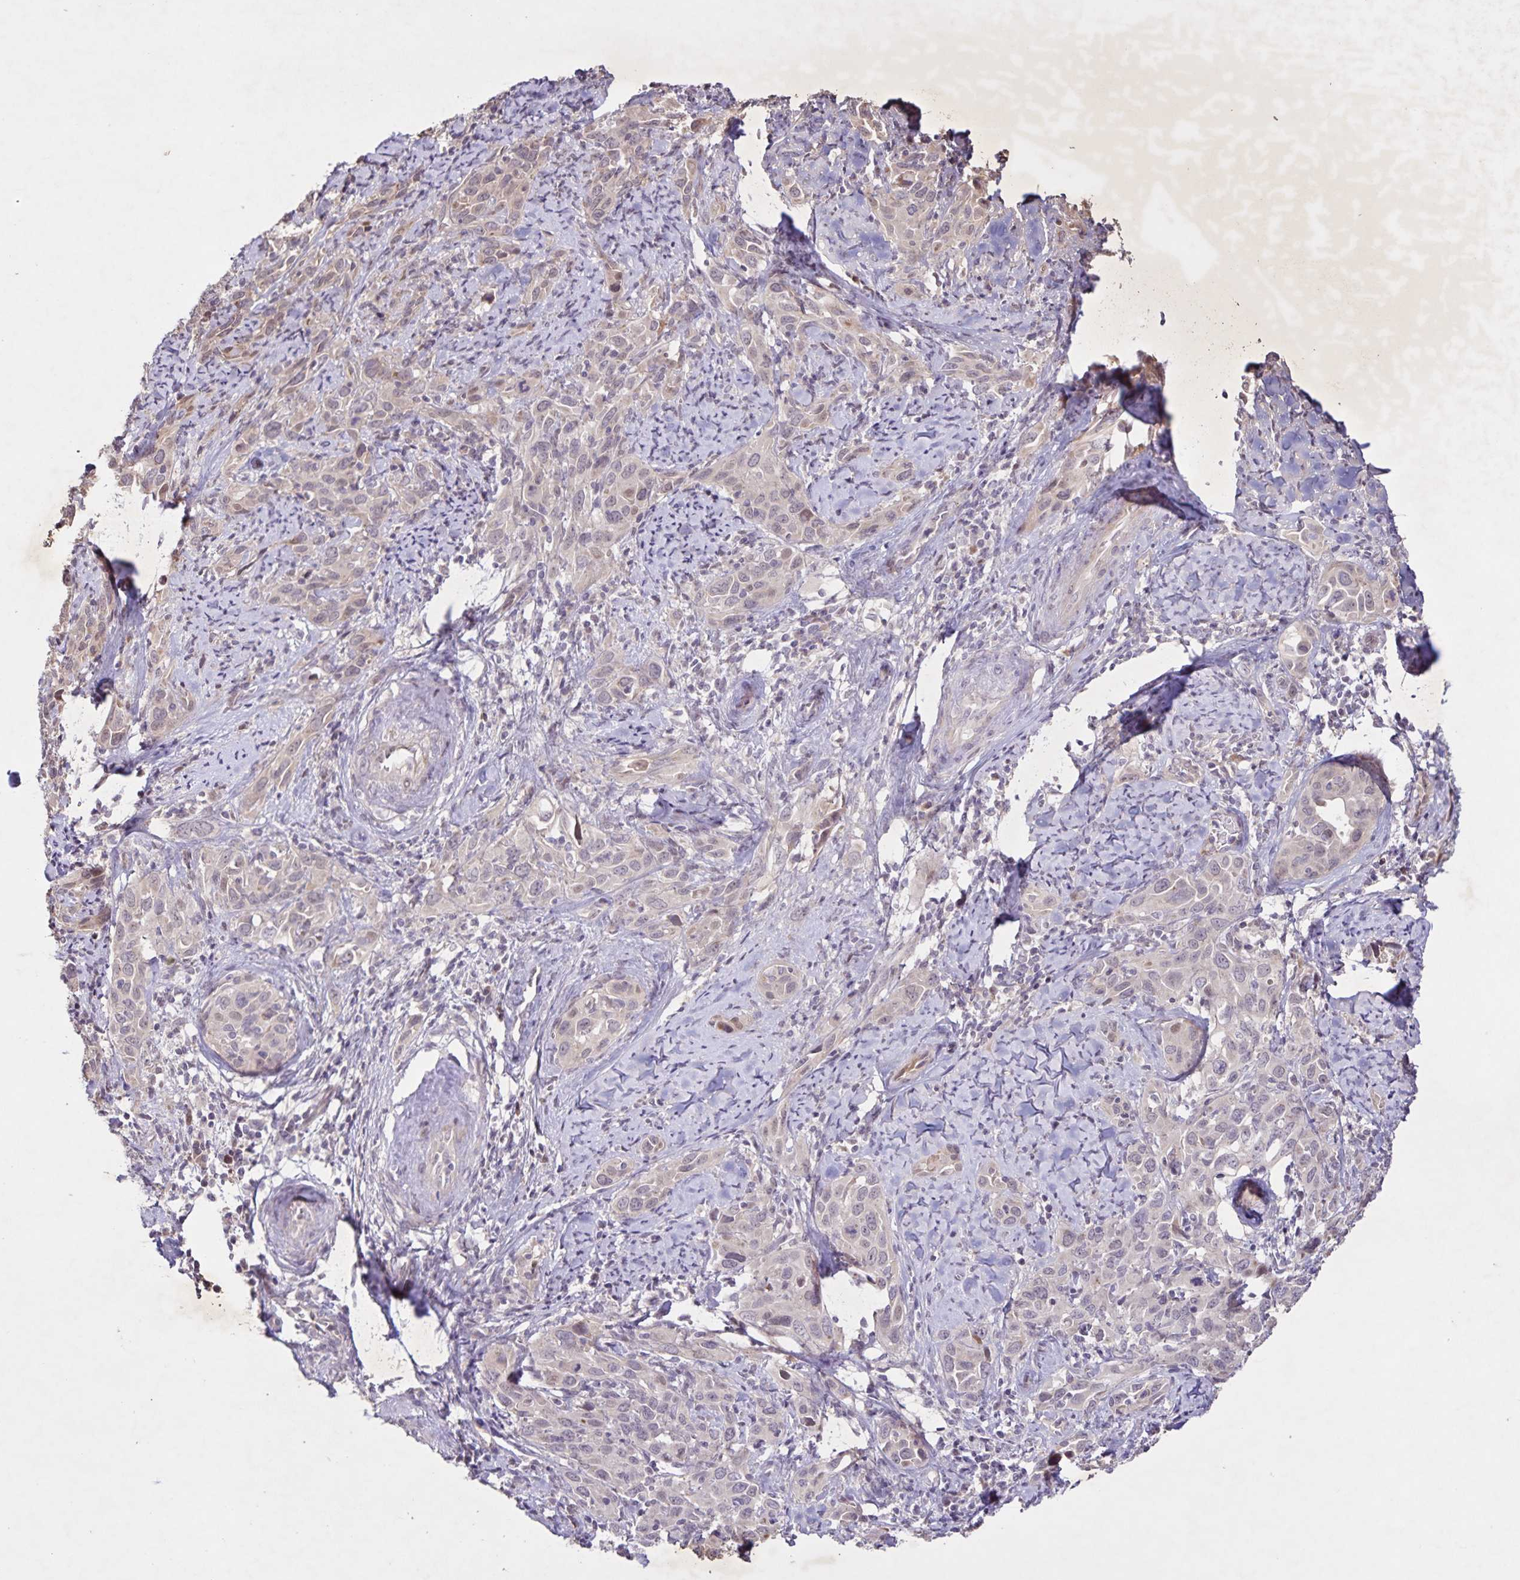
{"staining": {"intensity": "weak", "quantity": "25%-75%", "location": "cytoplasmic/membranous,nuclear"}, "tissue": "cervical cancer", "cell_type": "Tumor cells", "image_type": "cancer", "snomed": [{"axis": "morphology", "description": "Squamous cell carcinoma, NOS"}, {"axis": "topography", "description": "Cervix"}], "caption": "A brown stain shows weak cytoplasmic/membranous and nuclear expression of a protein in cervical cancer tumor cells. The protein is stained brown, and the nuclei are stained in blue (DAB IHC with brightfield microscopy, high magnification).", "gene": "GDF2", "patient": {"sex": "female", "age": 51}}